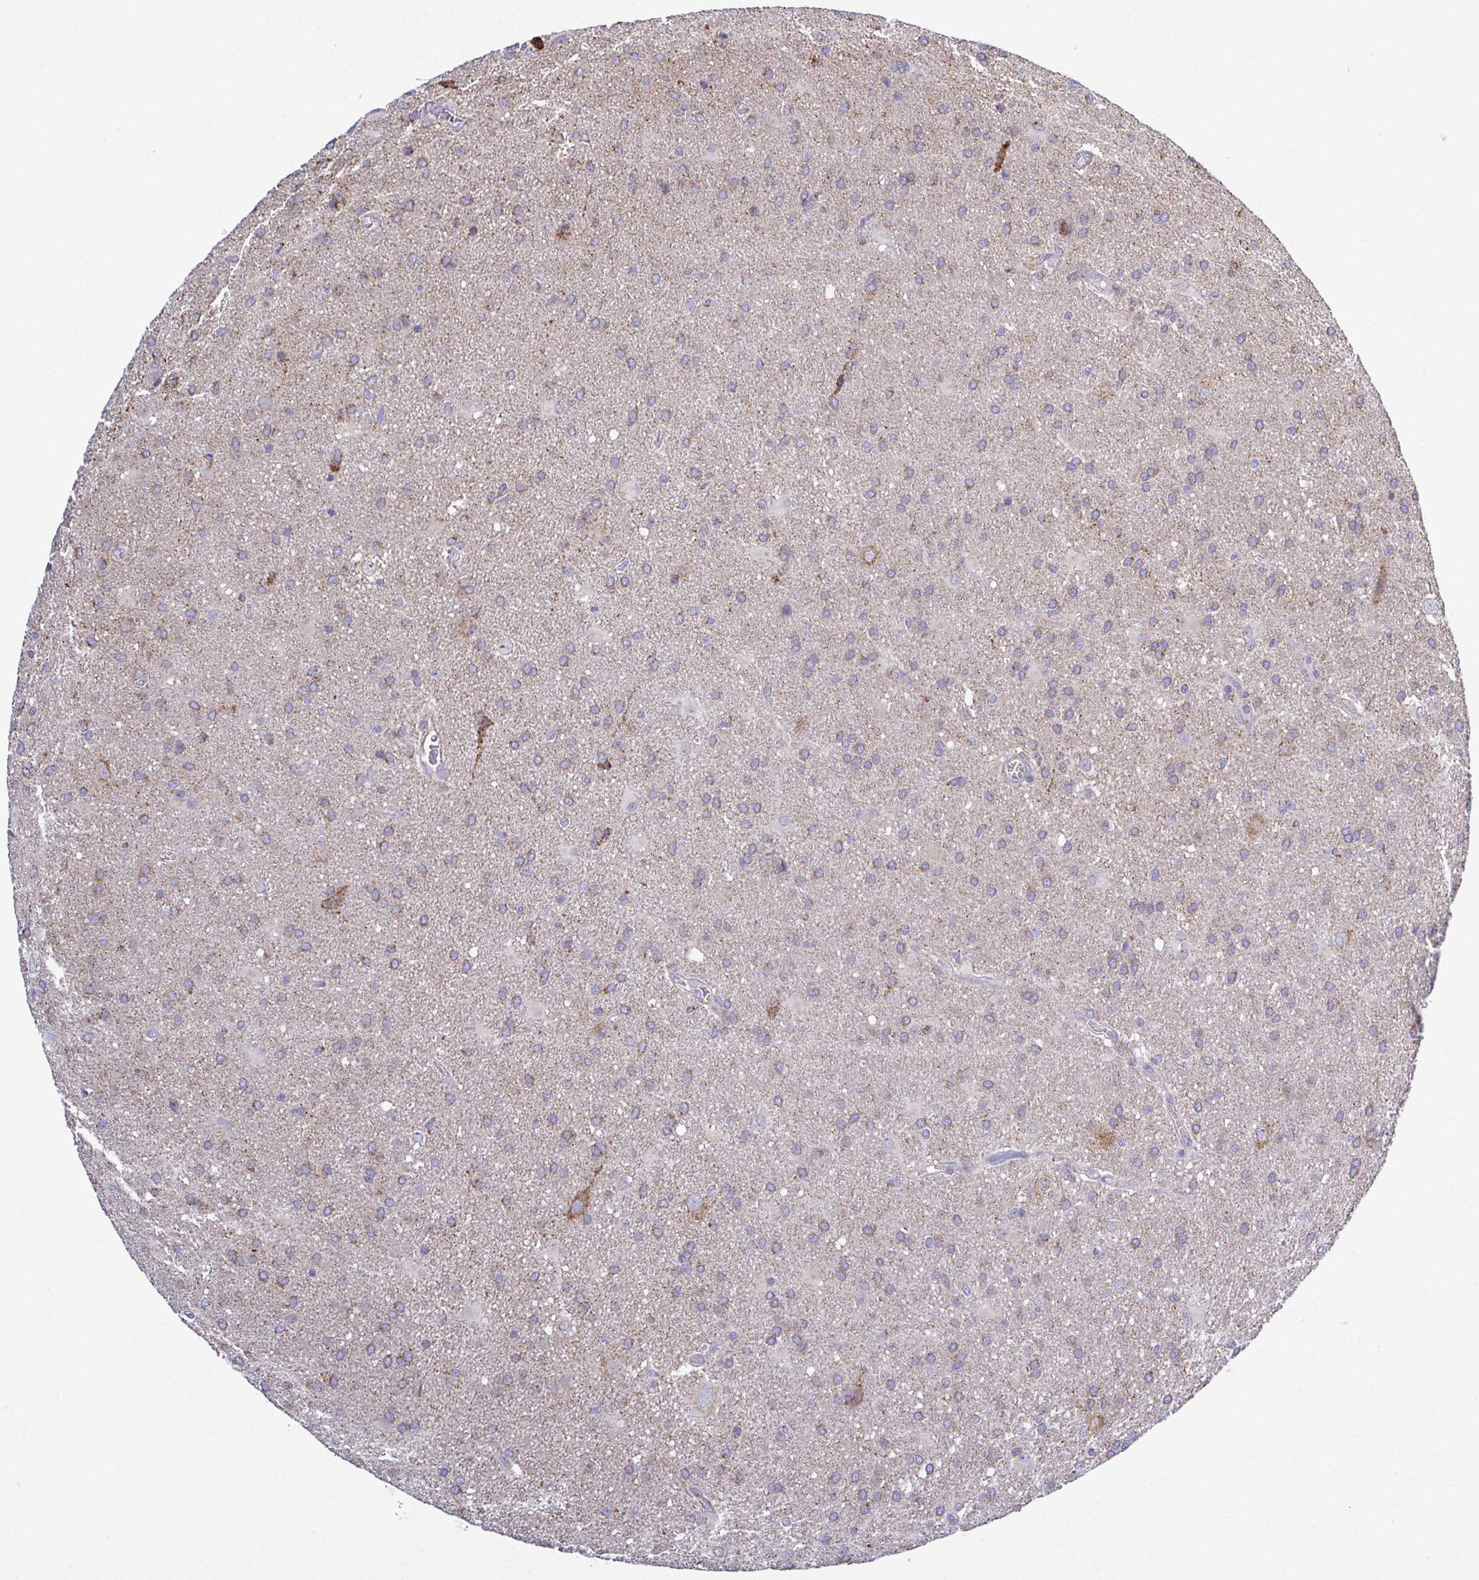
{"staining": {"intensity": "moderate", "quantity": ">75%", "location": "cytoplasmic/membranous"}, "tissue": "glioma", "cell_type": "Tumor cells", "image_type": "cancer", "snomed": [{"axis": "morphology", "description": "Glioma, malignant, Low grade"}, {"axis": "topography", "description": "Brain"}], "caption": "This is a histology image of immunohistochemistry (IHC) staining of malignant glioma (low-grade), which shows moderate positivity in the cytoplasmic/membranous of tumor cells.", "gene": "CSDE1", "patient": {"sex": "male", "age": 66}}